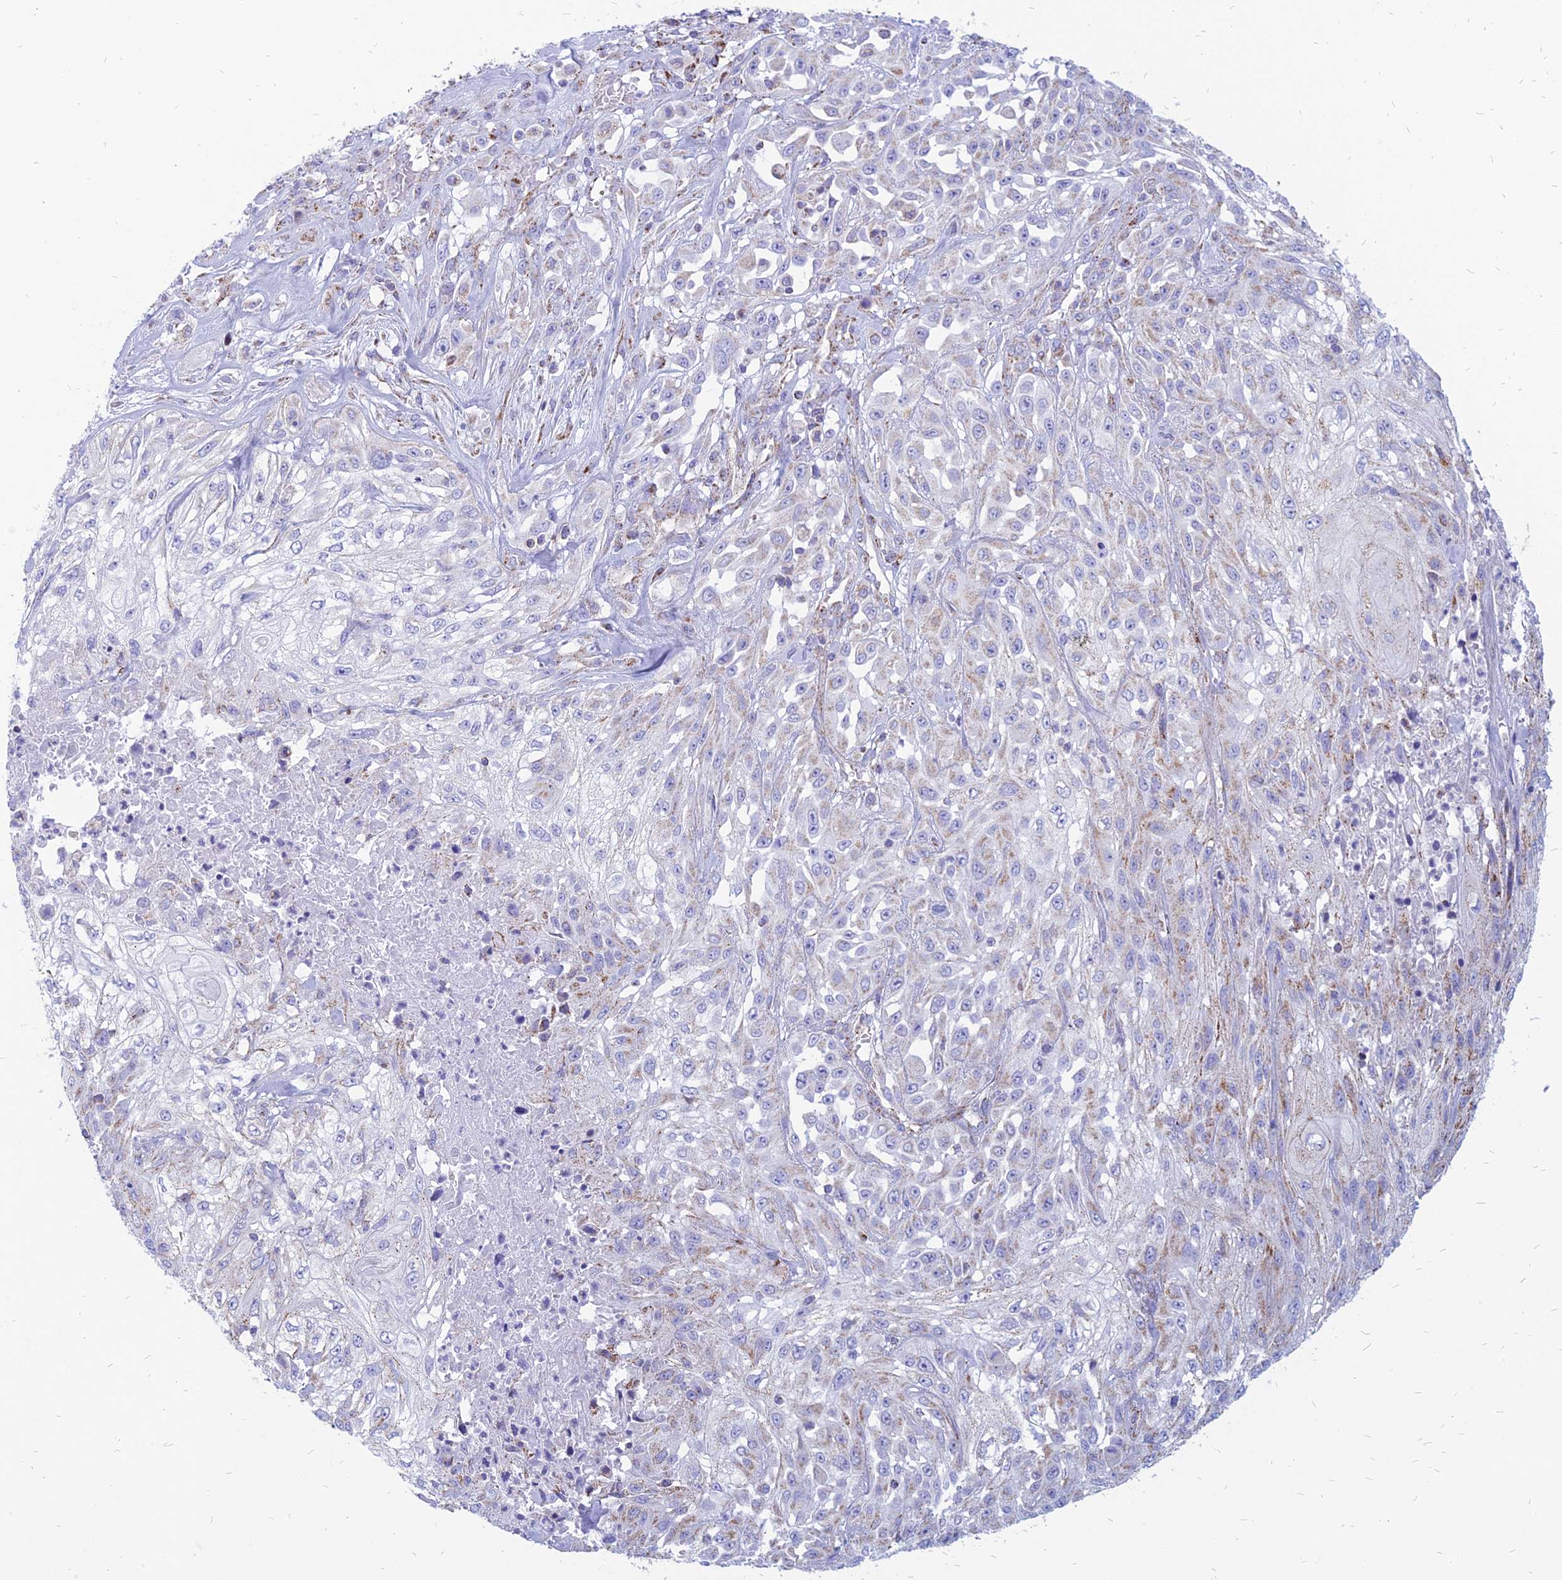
{"staining": {"intensity": "weak", "quantity": "<25%", "location": "cytoplasmic/membranous"}, "tissue": "skin cancer", "cell_type": "Tumor cells", "image_type": "cancer", "snomed": [{"axis": "morphology", "description": "Squamous cell carcinoma, NOS"}, {"axis": "morphology", "description": "Squamous cell carcinoma, metastatic, NOS"}, {"axis": "topography", "description": "Skin"}, {"axis": "topography", "description": "Lymph node"}], "caption": "Skin cancer stained for a protein using immunohistochemistry shows no expression tumor cells.", "gene": "PACC1", "patient": {"sex": "male", "age": 75}}